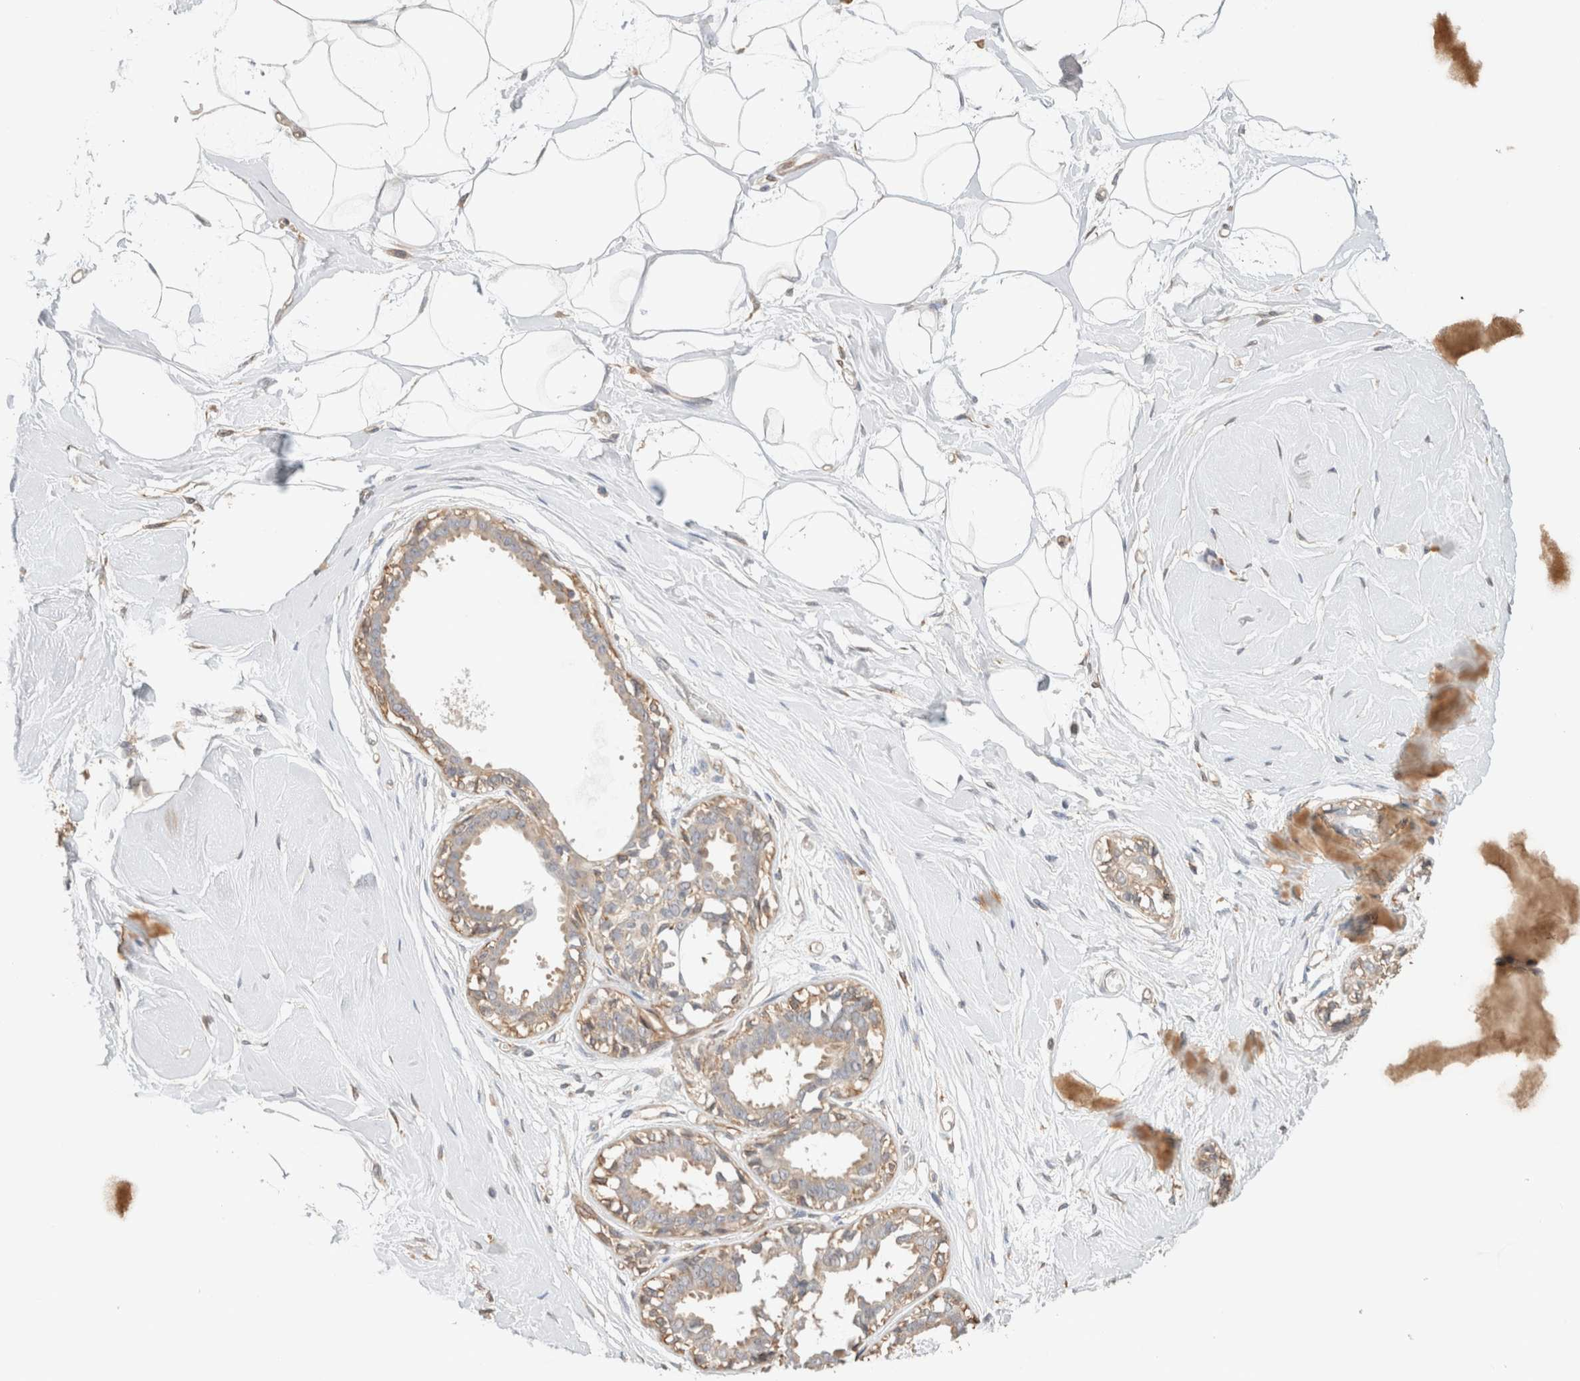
{"staining": {"intensity": "negative", "quantity": "none", "location": "none"}, "tissue": "breast", "cell_type": "Adipocytes", "image_type": "normal", "snomed": [{"axis": "morphology", "description": "Normal tissue, NOS"}, {"axis": "topography", "description": "Breast"}], "caption": "DAB (3,3'-diaminobenzidine) immunohistochemical staining of benign human breast reveals no significant expression in adipocytes.", "gene": "CFAP418", "patient": {"sex": "female", "age": 45}}